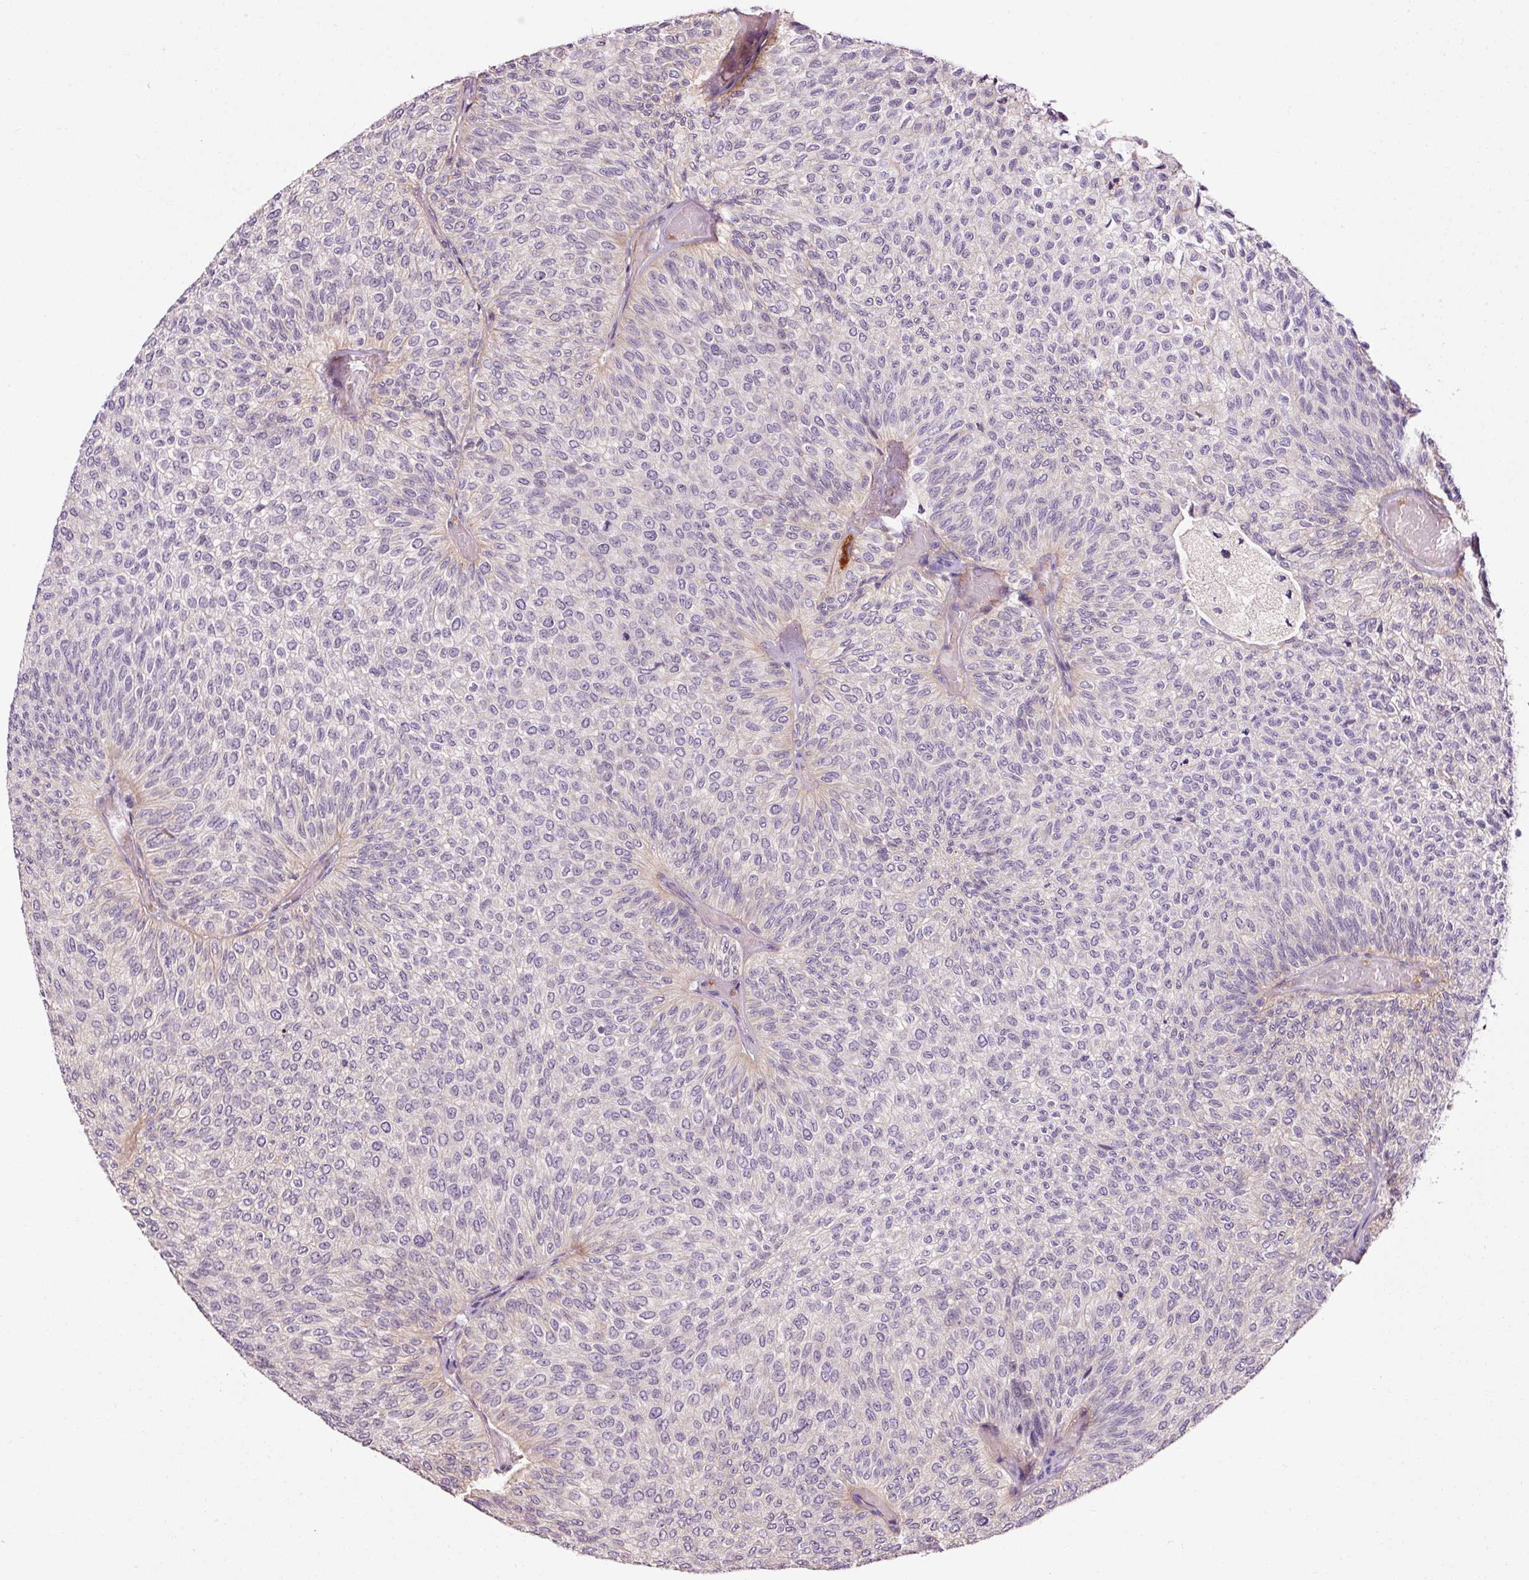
{"staining": {"intensity": "negative", "quantity": "none", "location": "none"}, "tissue": "urothelial cancer", "cell_type": "Tumor cells", "image_type": "cancer", "snomed": [{"axis": "morphology", "description": "Urothelial carcinoma, Low grade"}, {"axis": "topography", "description": "Urinary bladder"}], "caption": "Histopathology image shows no significant protein expression in tumor cells of urothelial cancer.", "gene": "ABCB4", "patient": {"sex": "male", "age": 78}}